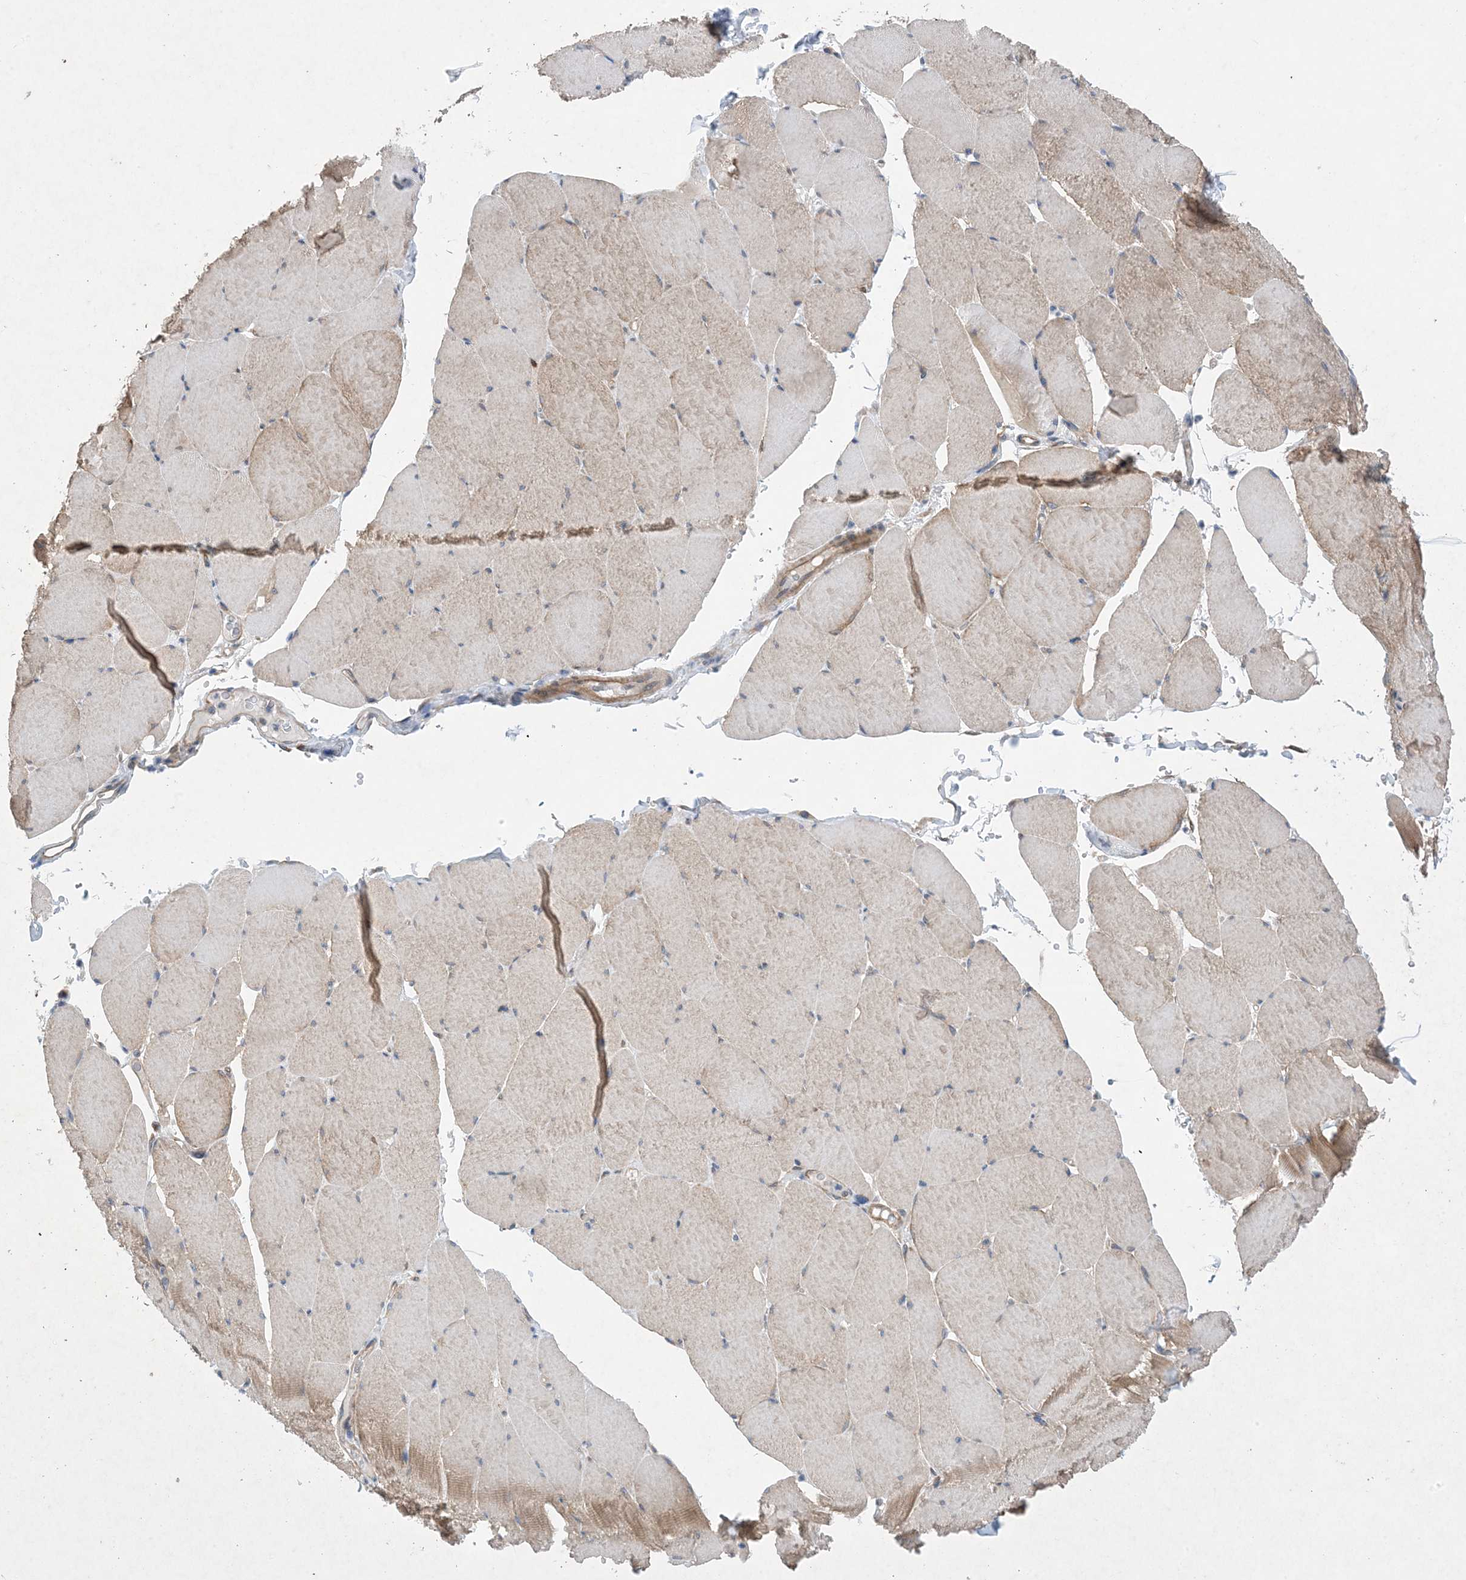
{"staining": {"intensity": "weak", "quantity": "25%-75%", "location": "cytoplasmic/membranous"}, "tissue": "skeletal muscle", "cell_type": "Myocytes", "image_type": "normal", "snomed": [{"axis": "morphology", "description": "Normal tissue, NOS"}, {"axis": "topography", "description": "Skeletal muscle"}, {"axis": "topography", "description": "Head-Neck"}], "caption": "A high-resolution image shows immunohistochemistry (IHC) staining of unremarkable skeletal muscle, which demonstrates weak cytoplasmic/membranous expression in about 25%-75% of myocytes.", "gene": "EHBP1", "patient": {"sex": "male", "age": 66}}